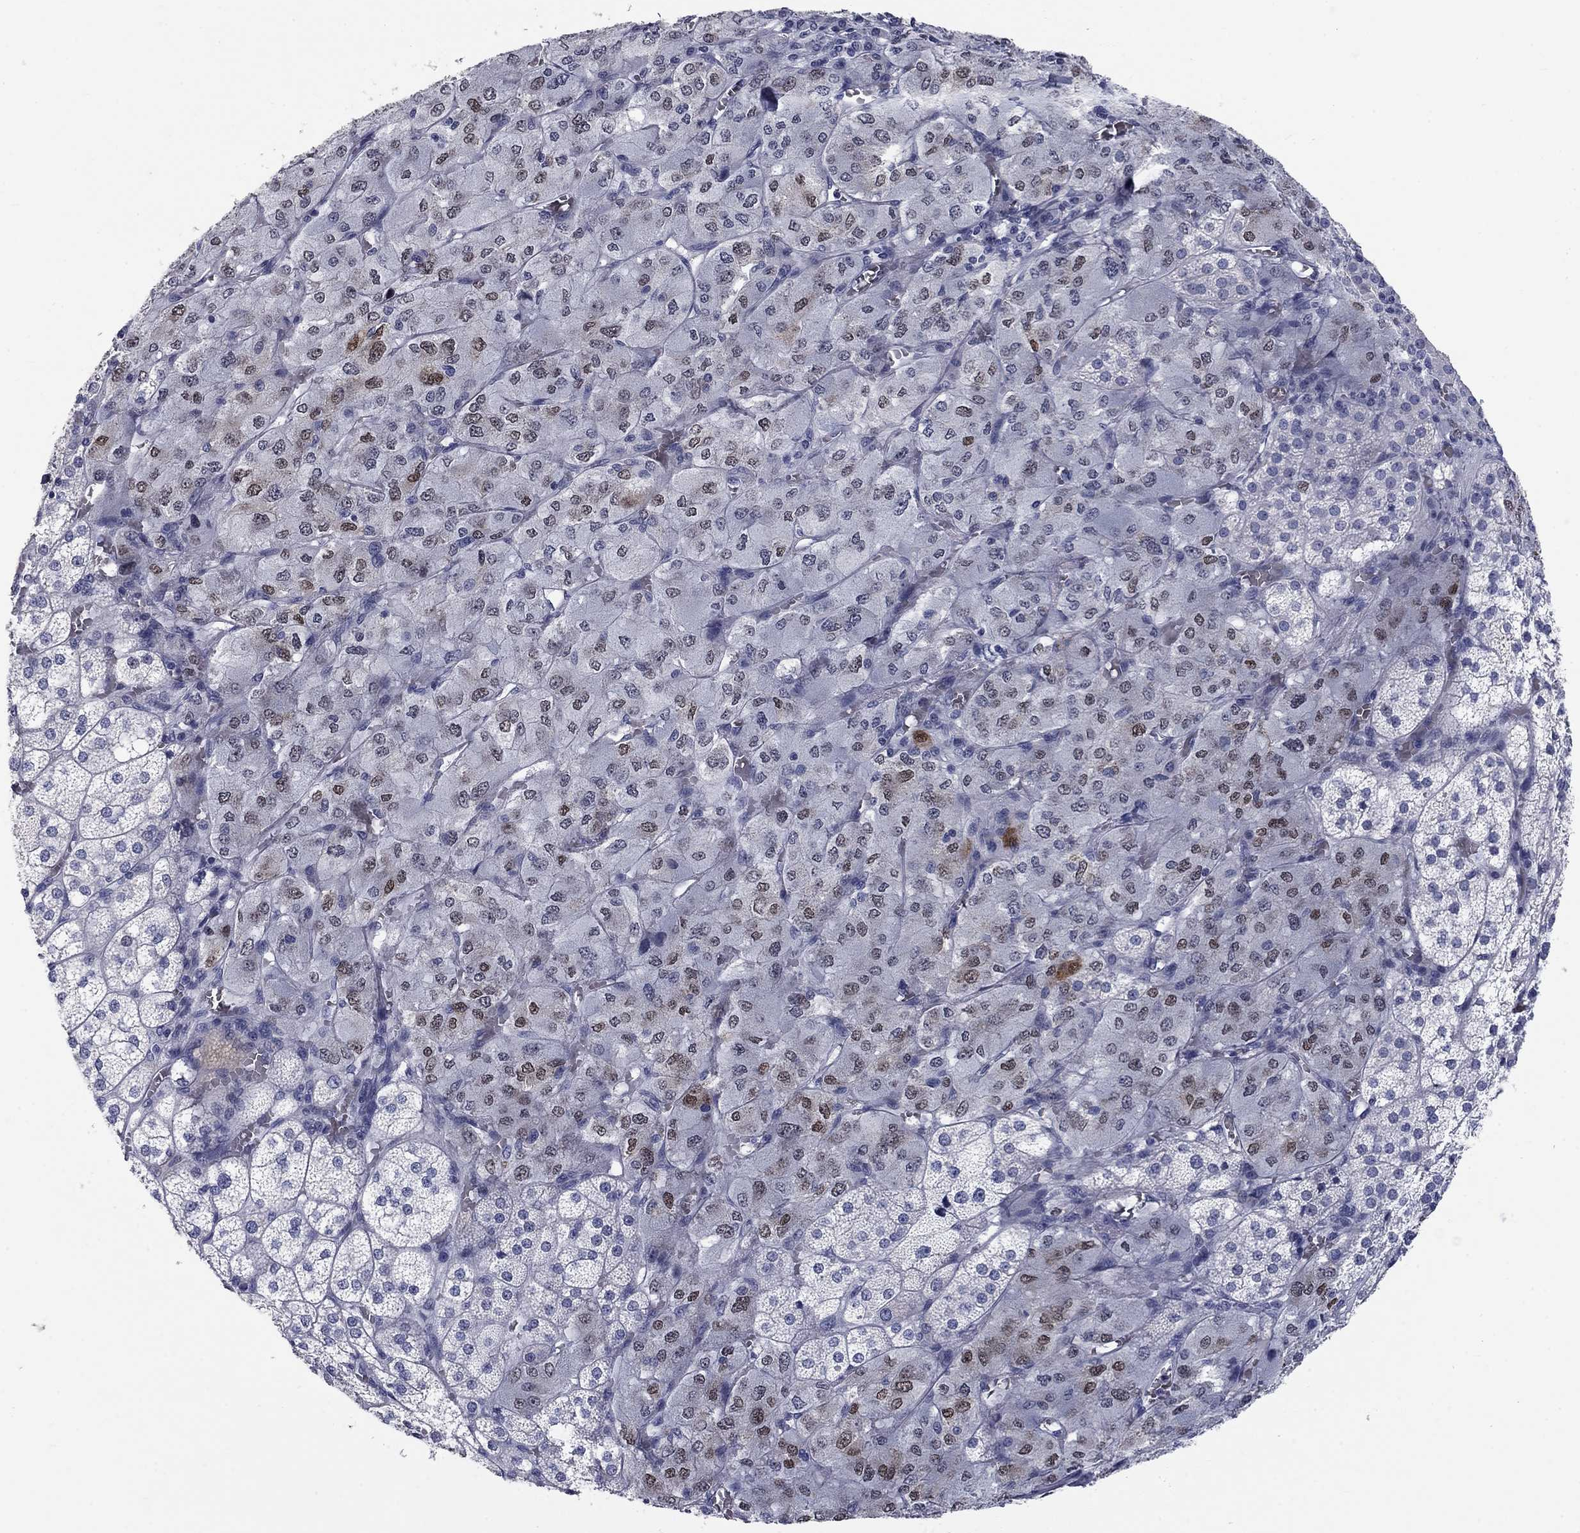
{"staining": {"intensity": "weak", "quantity": "<25%", "location": "nuclear"}, "tissue": "adrenal gland", "cell_type": "Glandular cells", "image_type": "normal", "snomed": [{"axis": "morphology", "description": "Normal tissue, NOS"}, {"axis": "topography", "description": "Adrenal gland"}], "caption": "DAB immunohistochemical staining of normal human adrenal gland shows no significant expression in glandular cells. The staining was performed using DAB to visualize the protein expression in brown, while the nuclei were stained in blue with hematoxylin (Magnification: 20x).", "gene": "ELAVL4", "patient": {"sex": "female", "age": 60}}